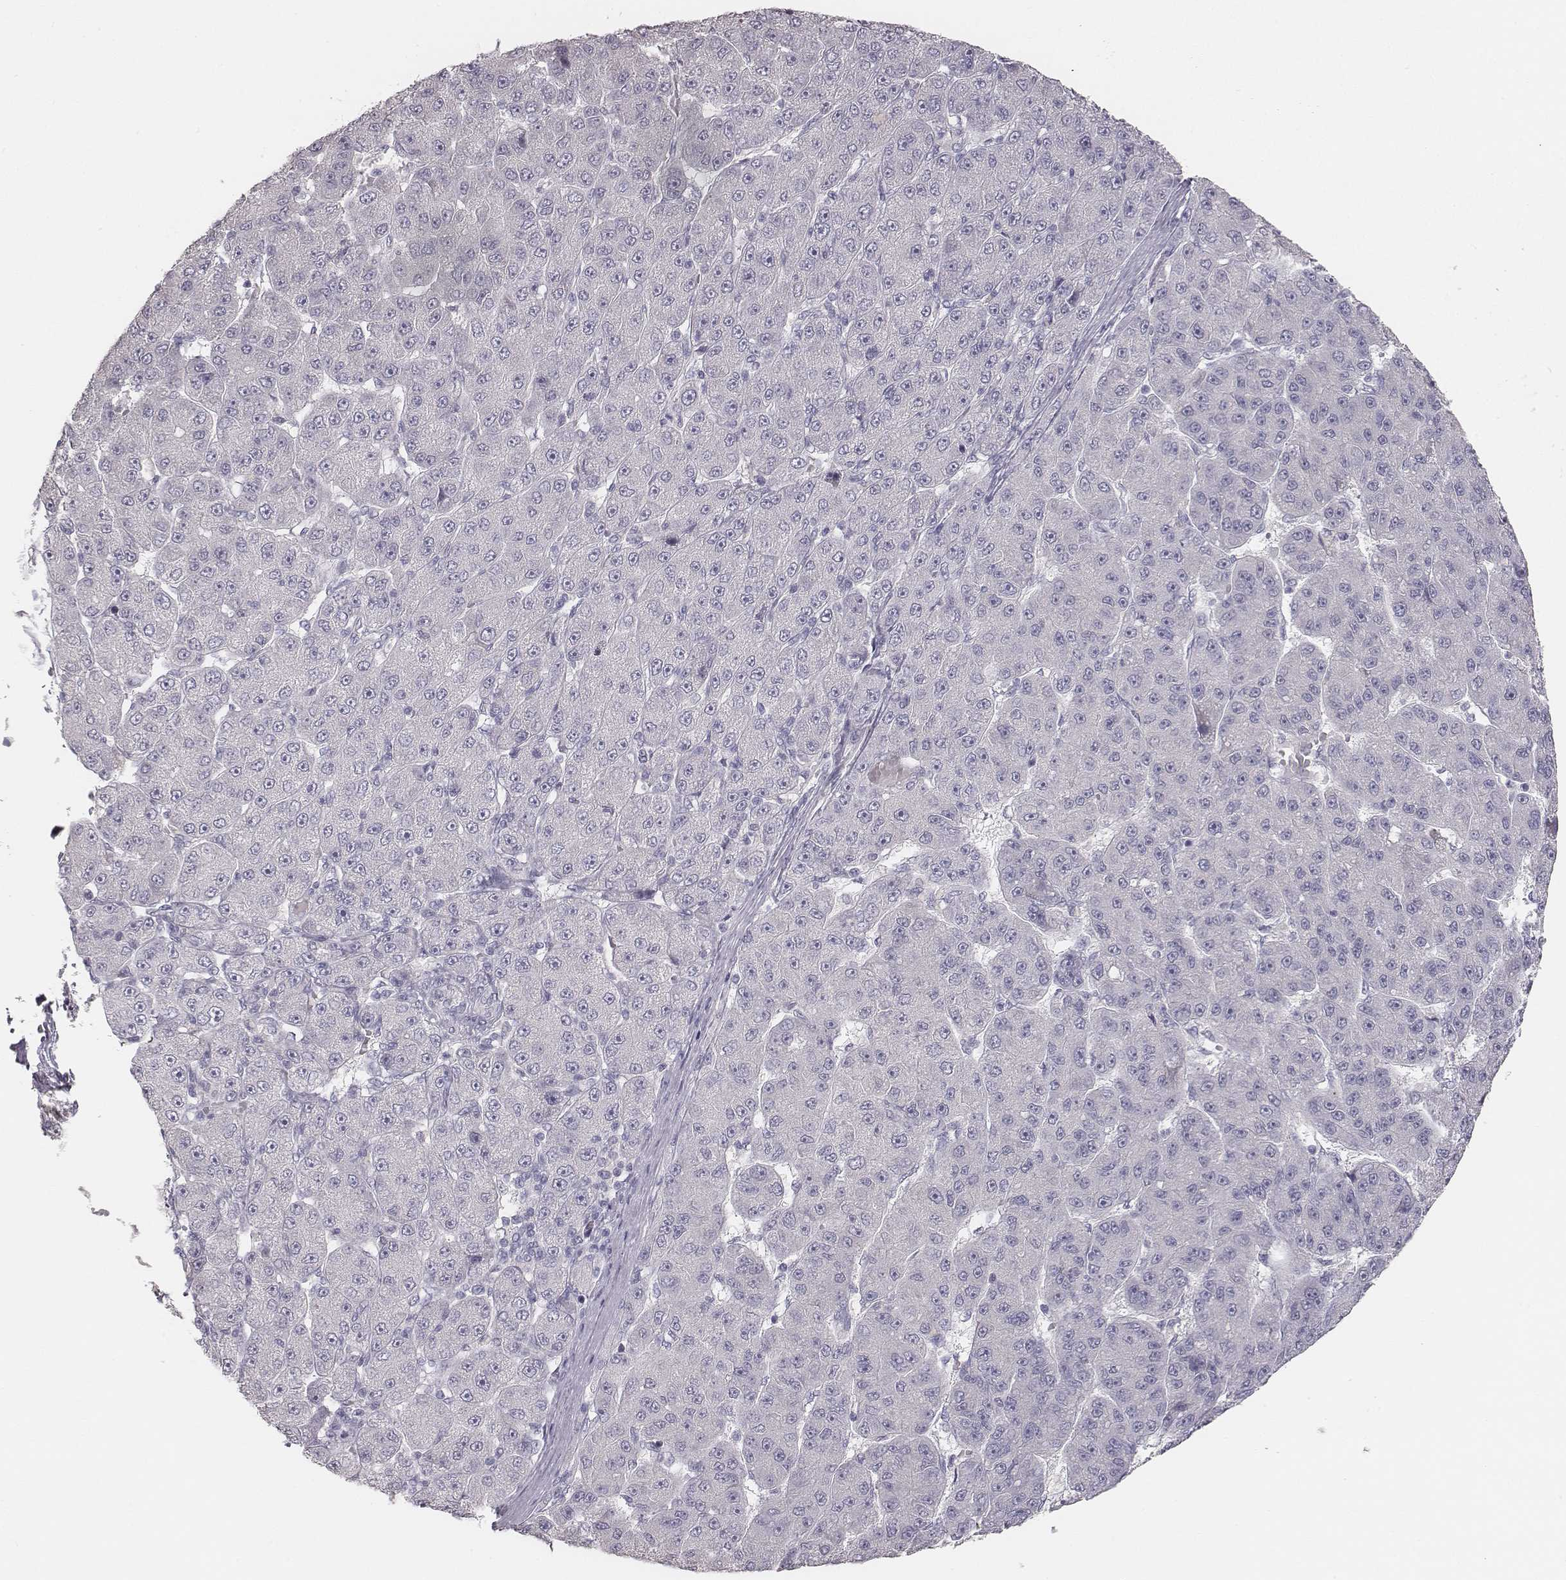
{"staining": {"intensity": "negative", "quantity": "none", "location": "none"}, "tissue": "liver cancer", "cell_type": "Tumor cells", "image_type": "cancer", "snomed": [{"axis": "morphology", "description": "Carcinoma, Hepatocellular, NOS"}, {"axis": "topography", "description": "Liver"}], "caption": "Histopathology image shows no significant protein positivity in tumor cells of liver cancer. The staining was performed using DAB to visualize the protein expression in brown, while the nuclei were stained in blue with hematoxylin (Magnification: 20x).", "gene": "MYH6", "patient": {"sex": "male", "age": 67}}